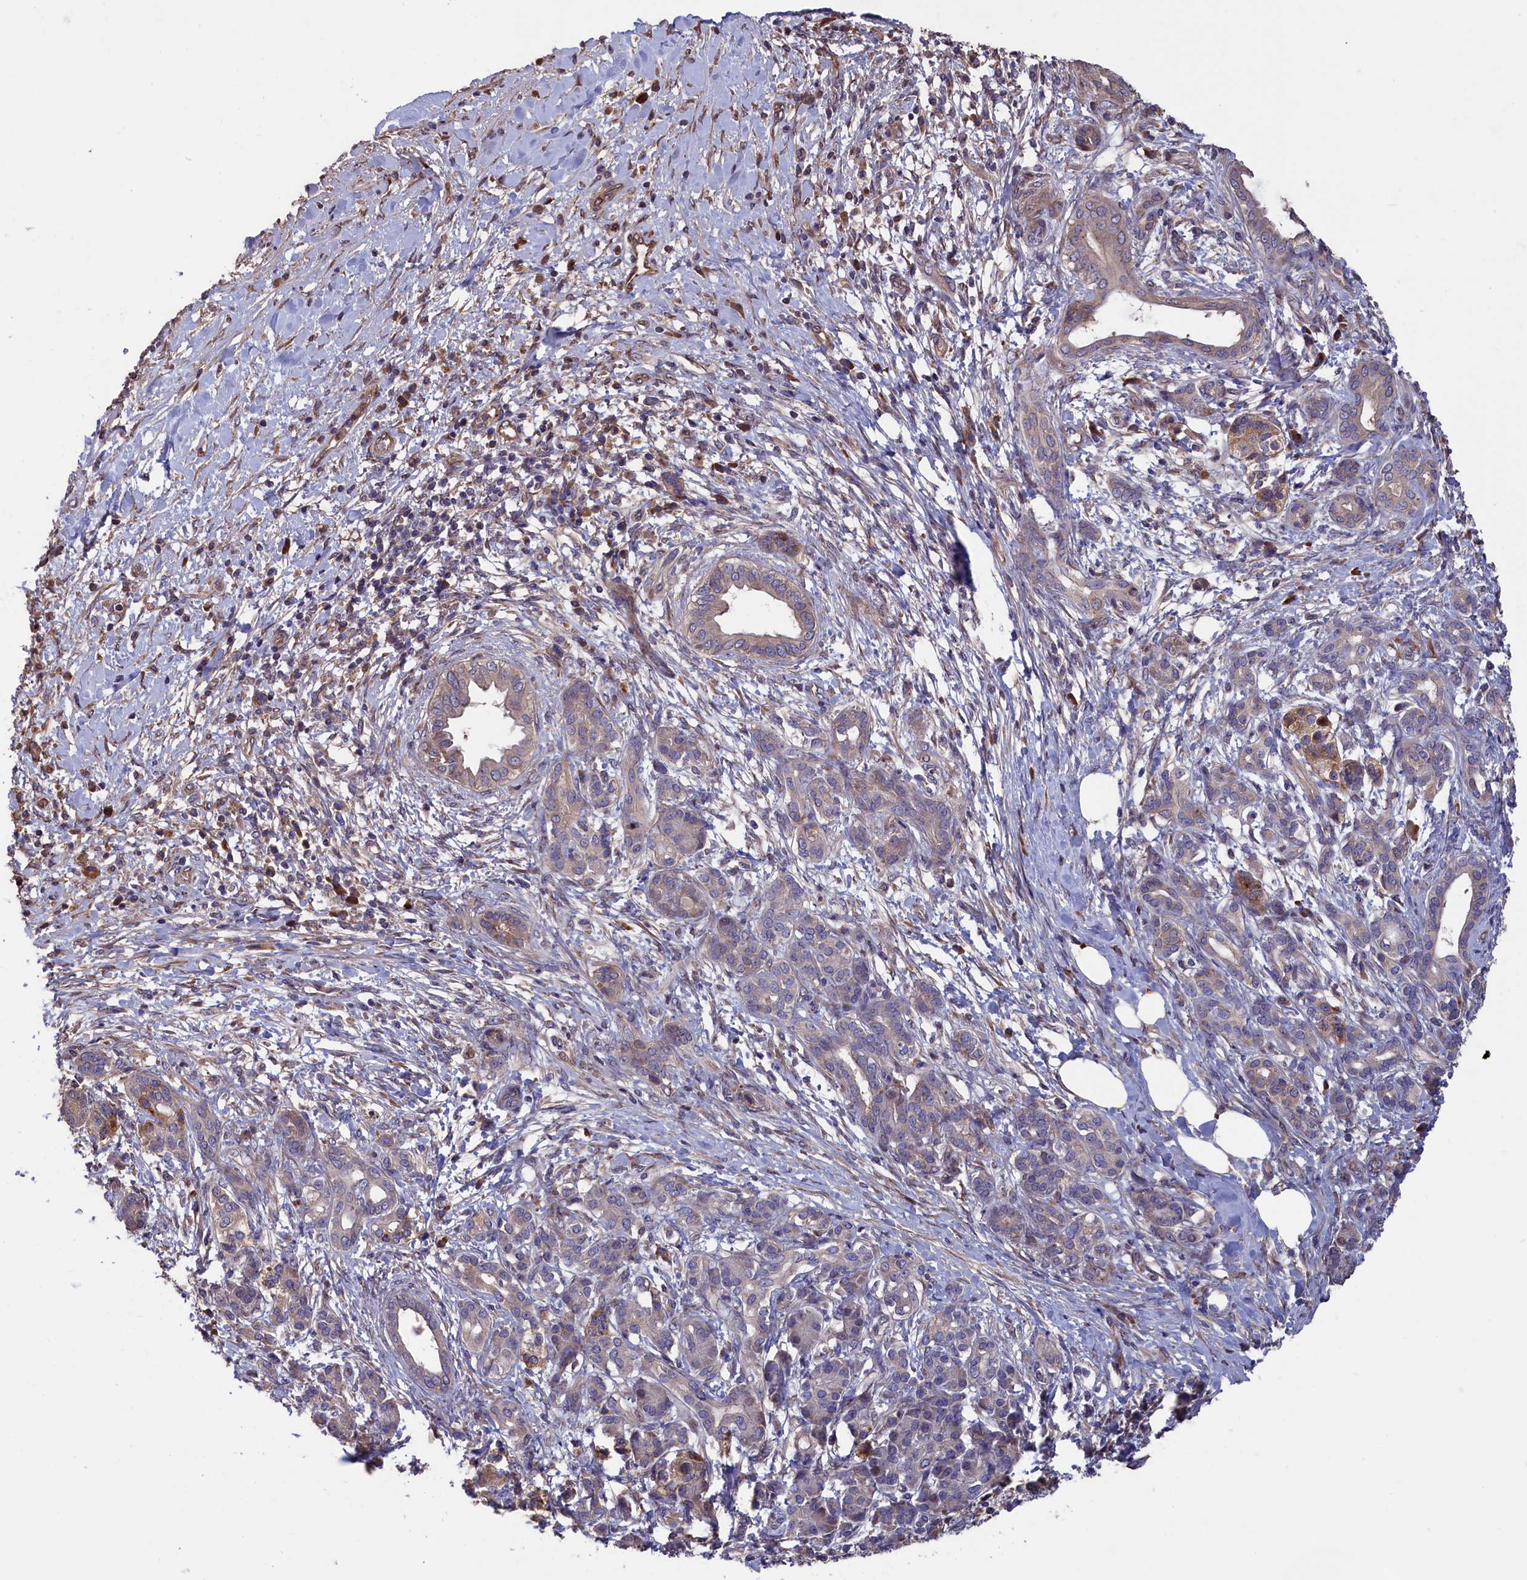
{"staining": {"intensity": "weak", "quantity": "<25%", "location": "cytoplasmic/membranous"}, "tissue": "pancreatic cancer", "cell_type": "Tumor cells", "image_type": "cancer", "snomed": [{"axis": "morphology", "description": "Adenocarcinoma, NOS"}, {"axis": "topography", "description": "Pancreas"}], "caption": "Immunohistochemistry histopathology image of pancreatic cancer (adenocarcinoma) stained for a protein (brown), which reveals no positivity in tumor cells.", "gene": "GREB1L", "patient": {"sex": "female", "age": 55}}